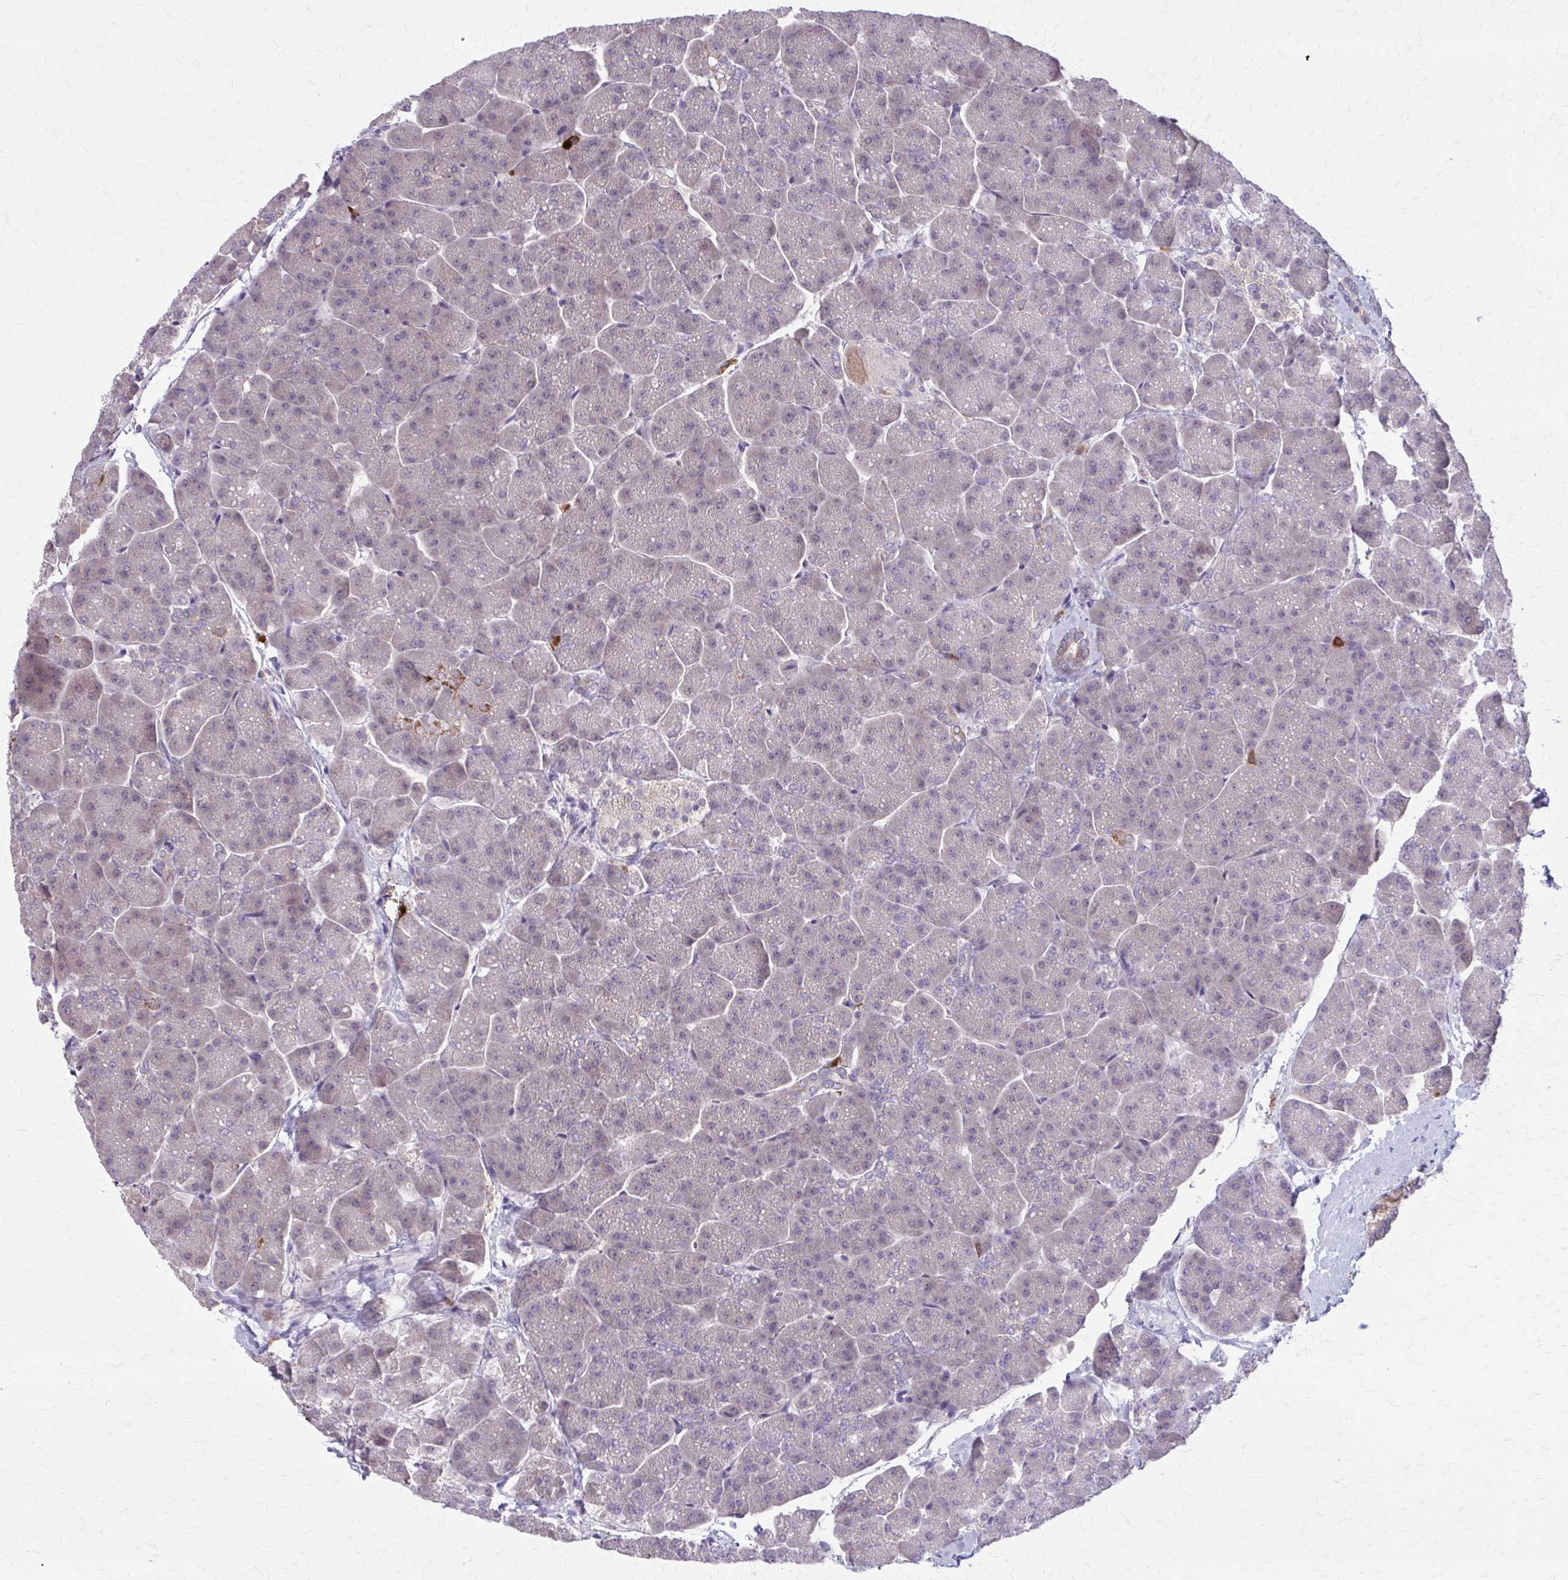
{"staining": {"intensity": "weak", "quantity": "25%-75%", "location": "cytoplasmic/membranous"}, "tissue": "pancreas", "cell_type": "Exocrine glandular cells", "image_type": "normal", "snomed": [{"axis": "morphology", "description": "Normal tissue, NOS"}, {"axis": "topography", "description": "Pancreas"}, {"axis": "topography", "description": "Peripheral nerve tissue"}], "caption": "A low amount of weak cytoplasmic/membranous positivity is appreciated in approximately 25%-75% of exocrine glandular cells in normal pancreas.", "gene": "NRBF2", "patient": {"sex": "male", "age": 54}}